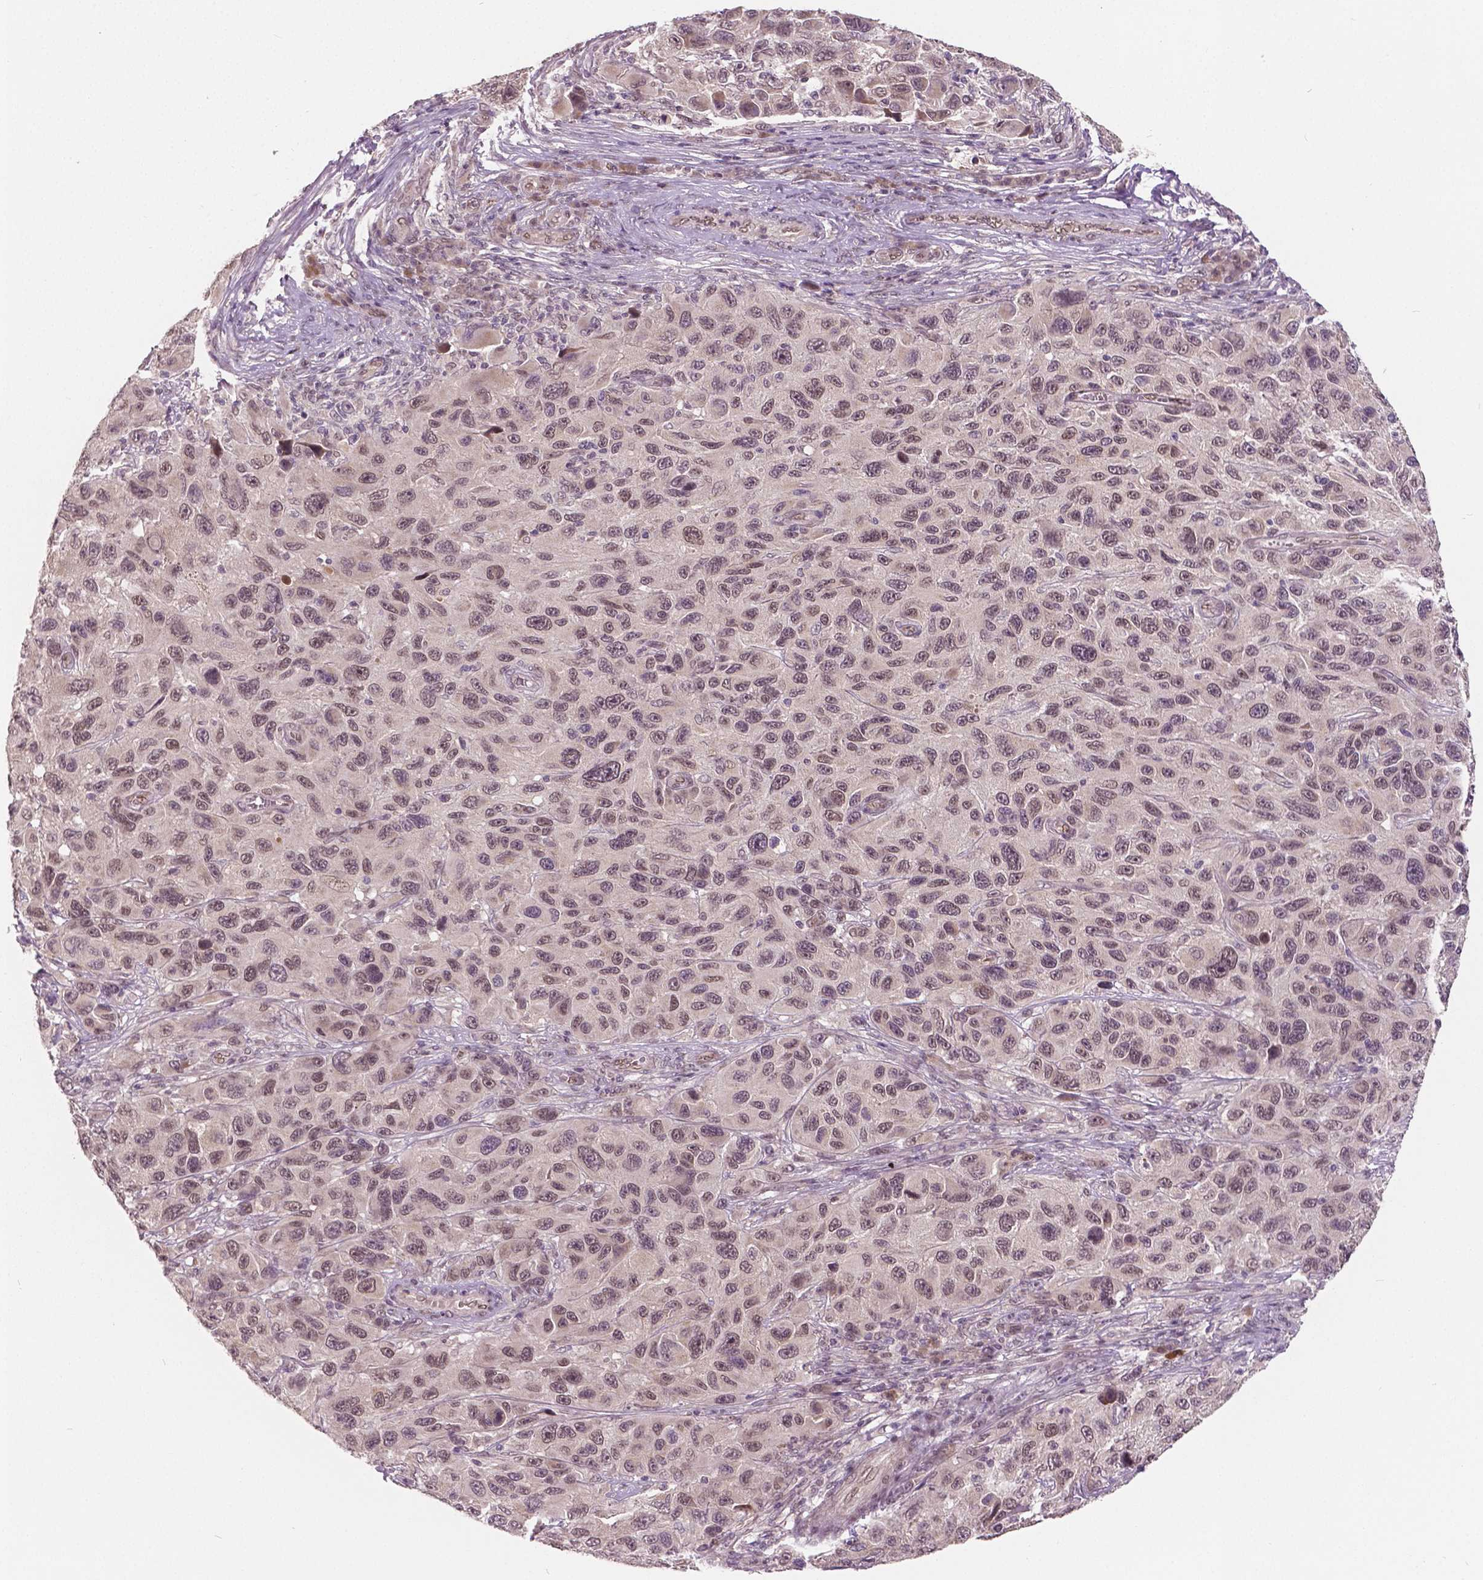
{"staining": {"intensity": "moderate", "quantity": "<25%", "location": "nuclear"}, "tissue": "melanoma", "cell_type": "Tumor cells", "image_type": "cancer", "snomed": [{"axis": "morphology", "description": "Malignant melanoma, NOS"}, {"axis": "topography", "description": "Skin"}], "caption": "This histopathology image displays melanoma stained with immunohistochemistry (IHC) to label a protein in brown. The nuclear of tumor cells show moderate positivity for the protein. Nuclei are counter-stained blue.", "gene": "HMBOX1", "patient": {"sex": "male", "age": 53}}